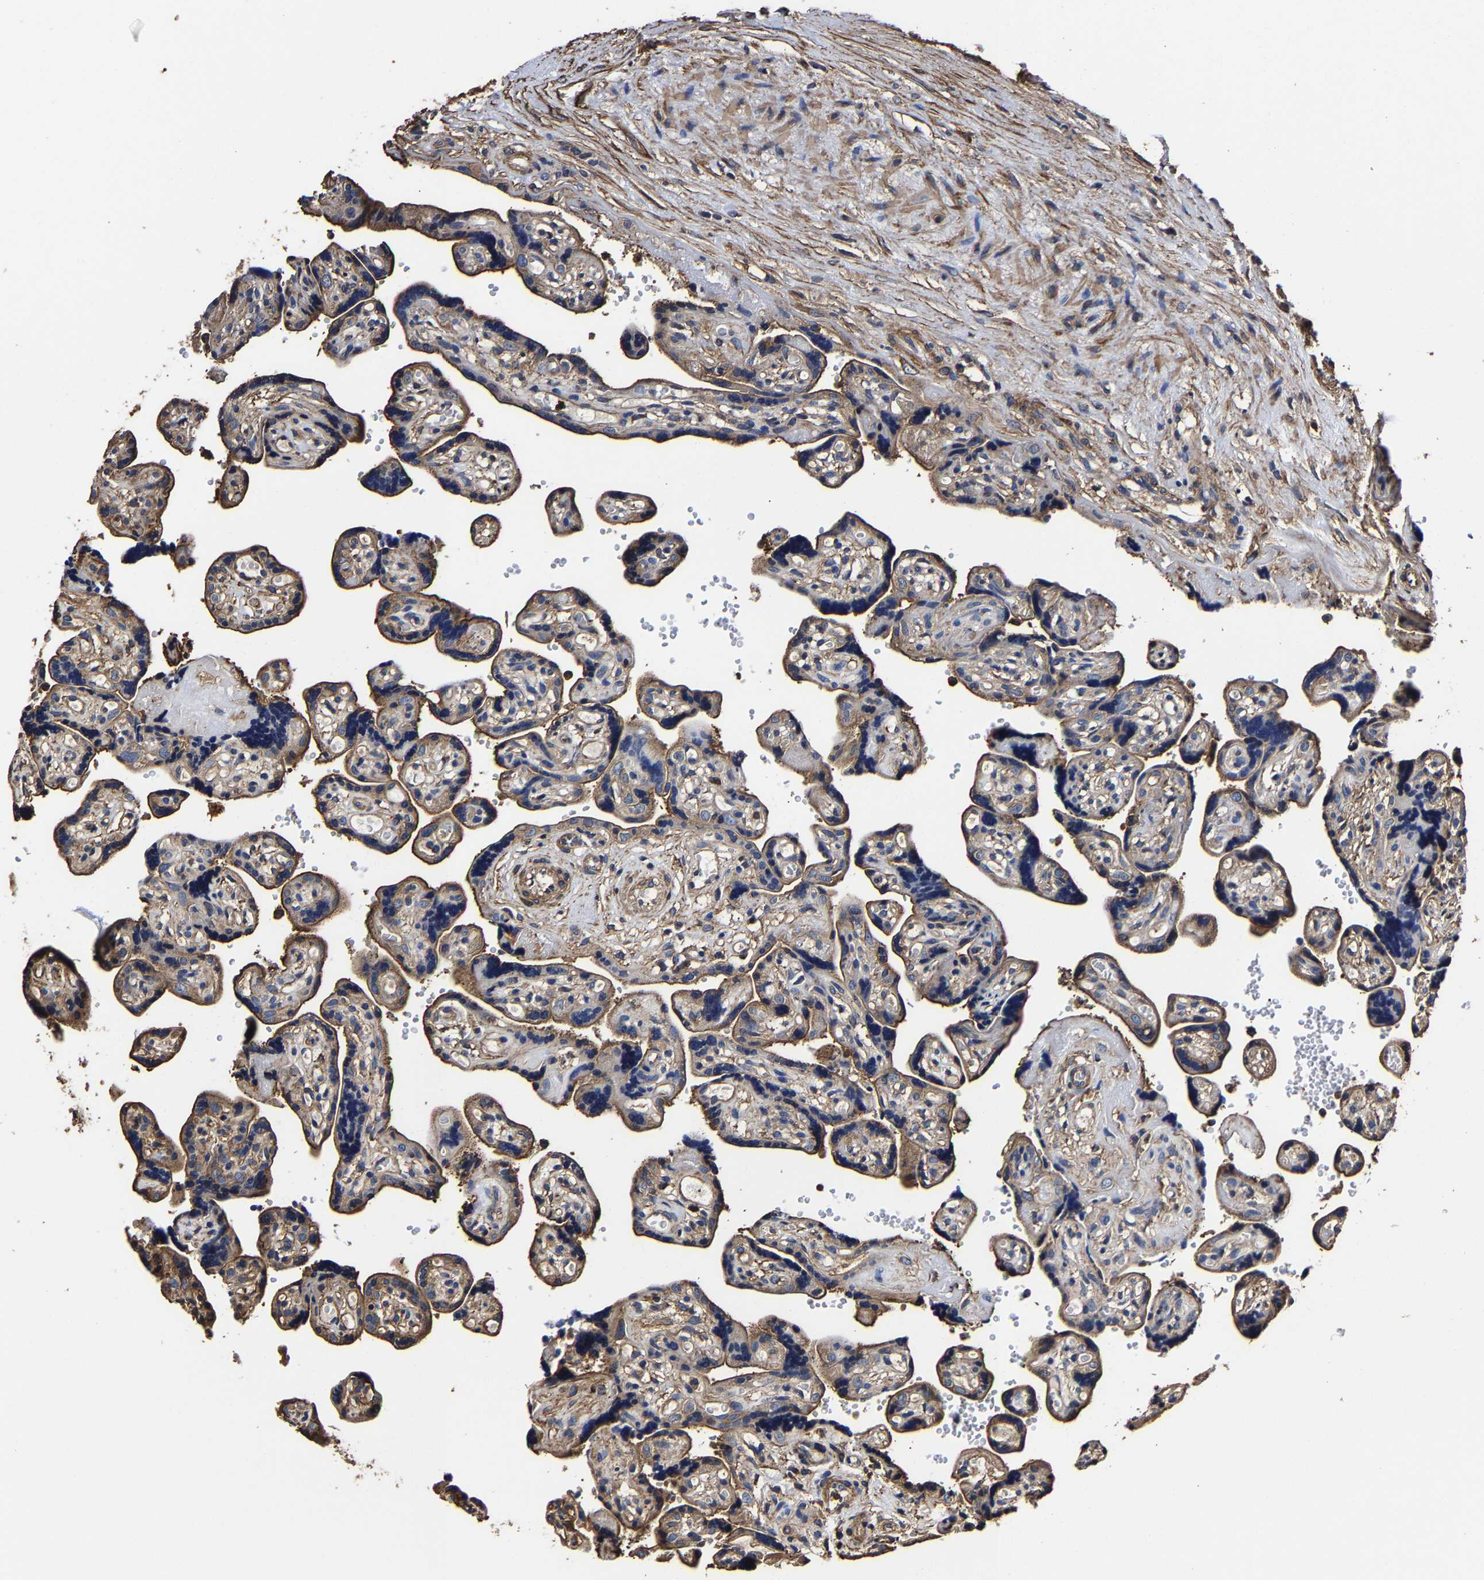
{"staining": {"intensity": "moderate", "quantity": ">75%", "location": "cytoplasmic/membranous"}, "tissue": "placenta", "cell_type": "Decidual cells", "image_type": "normal", "snomed": [{"axis": "morphology", "description": "Normal tissue, NOS"}, {"axis": "topography", "description": "Placenta"}], "caption": "Protein staining by immunohistochemistry (IHC) demonstrates moderate cytoplasmic/membranous expression in approximately >75% of decidual cells in normal placenta.", "gene": "SSH3", "patient": {"sex": "female", "age": 30}}